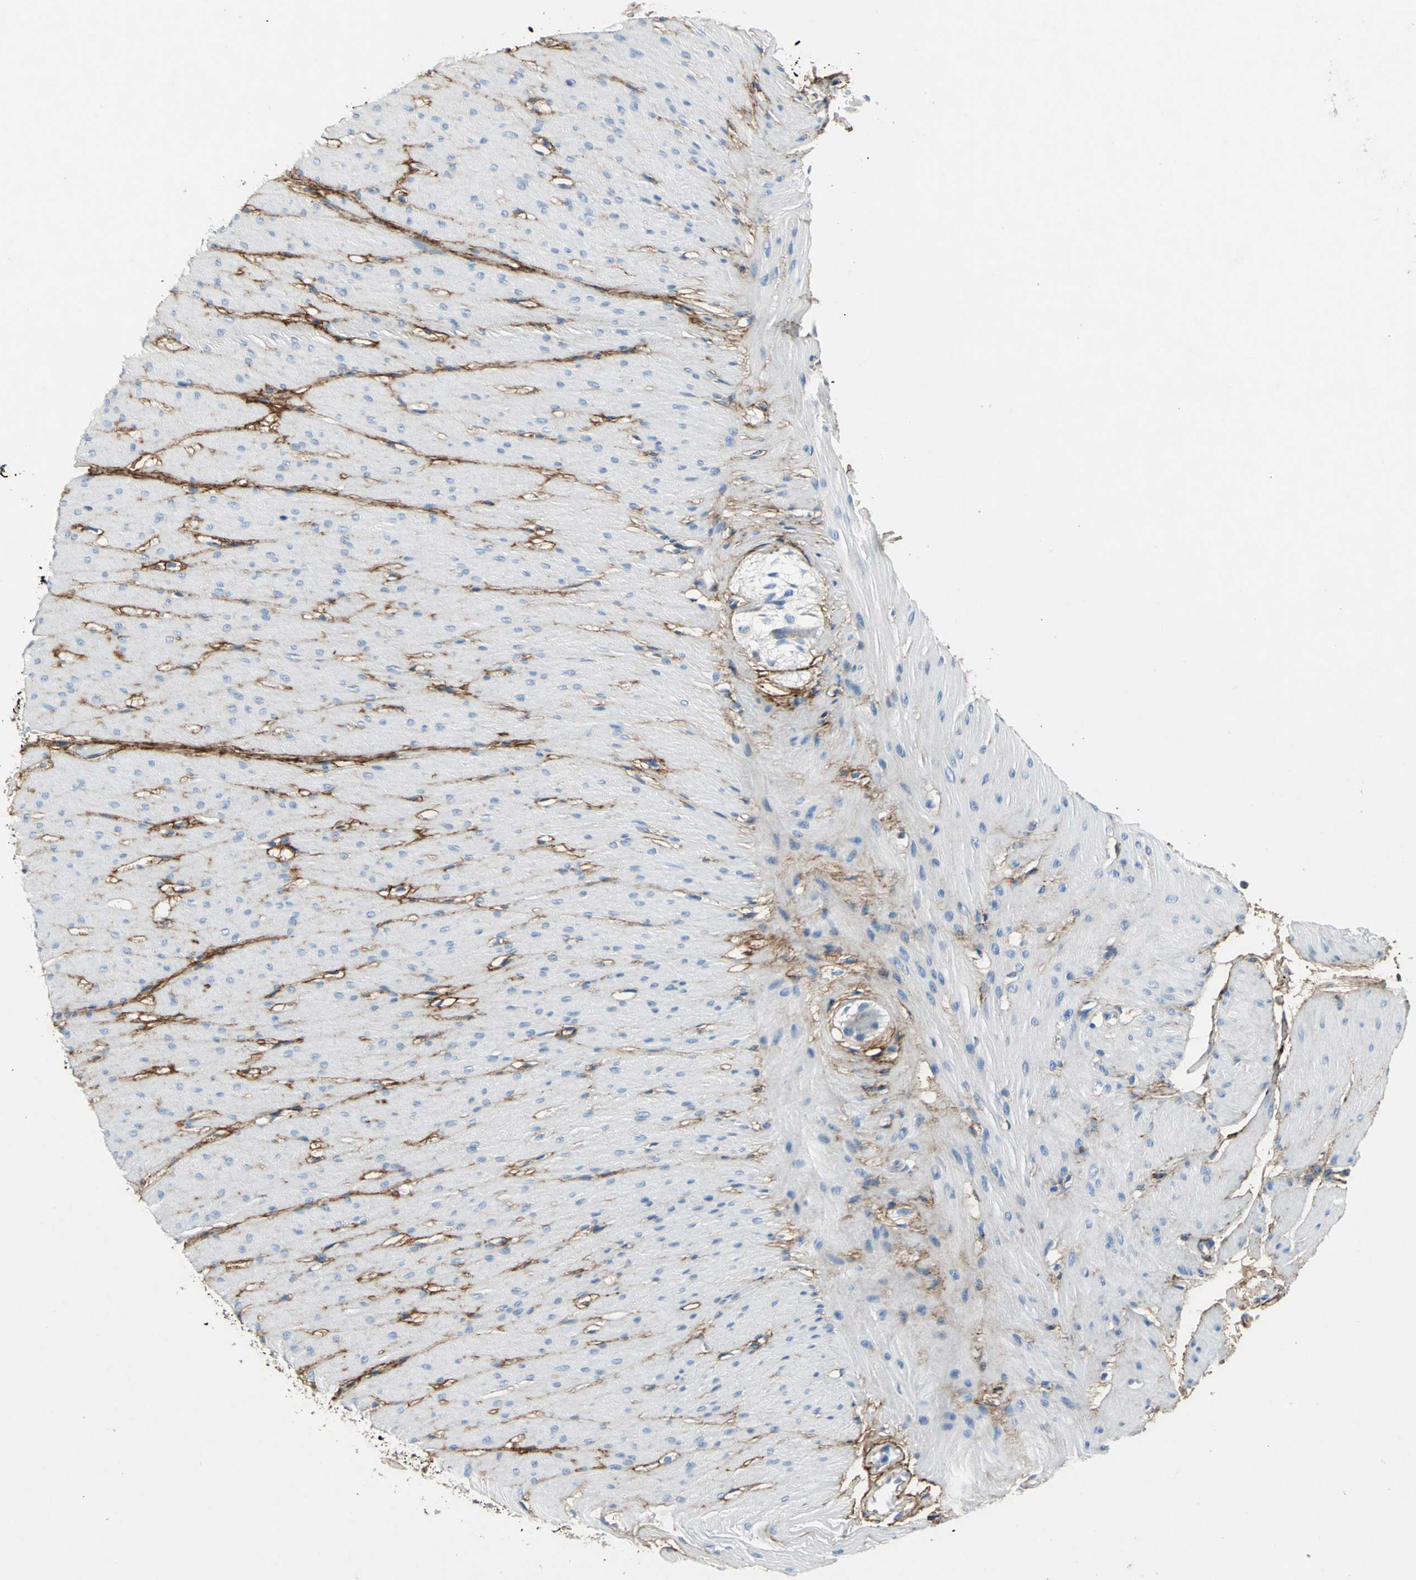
{"staining": {"intensity": "moderate", "quantity": "25%-75%", "location": "cytoplasmic/membranous"}, "tissue": "colon", "cell_type": "Endothelial cells", "image_type": "normal", "snomed": [{"axis": "morphology", "description": "Normal tissue, NOS"}, {"axis": "topography", "description": "Smooth muscle"}, {"axis": "topography", "description": "Colon"}], "caption": "Immunohistochemical staining of unremarkable human colon exhibits moderate cytoplasmic/membranous protein staining in approximately 25%-75% of endothelial cells. The protein of interest is shown in brown color, while the nuclei are stained blue.", "gene": "EFNB3", "patient": {"sex": "male", "age": 67}}